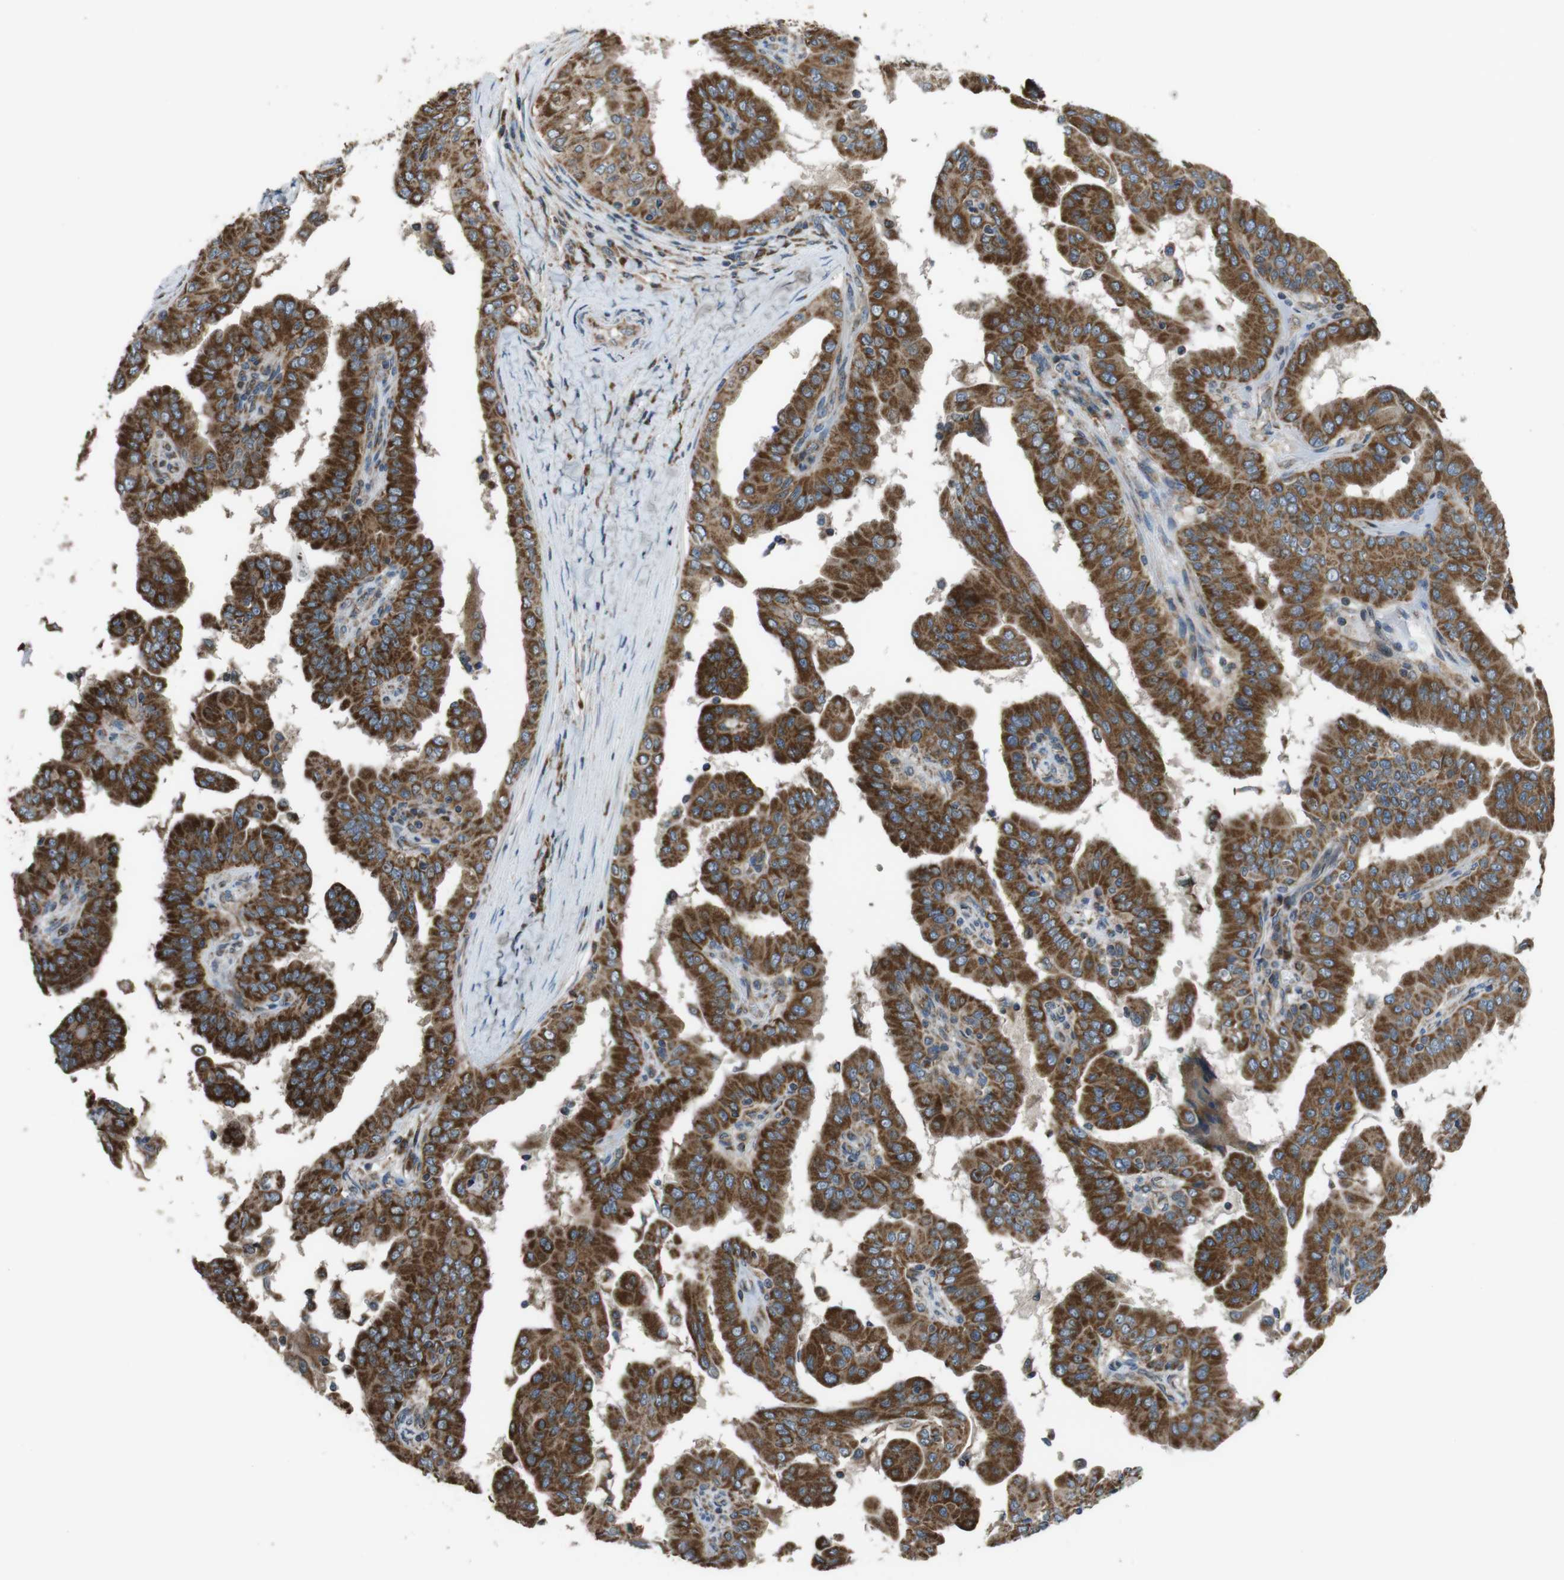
{"staining": {"intensity": "strong", "quantity": ">75%", "location": "cytoplasmic/membranous"}, "tissue": "thyroid cancer", "cell_type": "Tumor cells", "image_type": "cancer", "snomed": [{"axis": "morphology", "description": "Papillary adenocarcinoma, NOS"}, {"axis": "topography", "description": "Thyroid gland"}], "caption": "This micrograph reveals IHC staining of papillary adenocarcinoma (thyroid), with high strong cytoplasmic/membranous staining in about >75% of tumor cells.", "gene": "GIMAP8", "patient": {"sex": "male", "age": 33}}